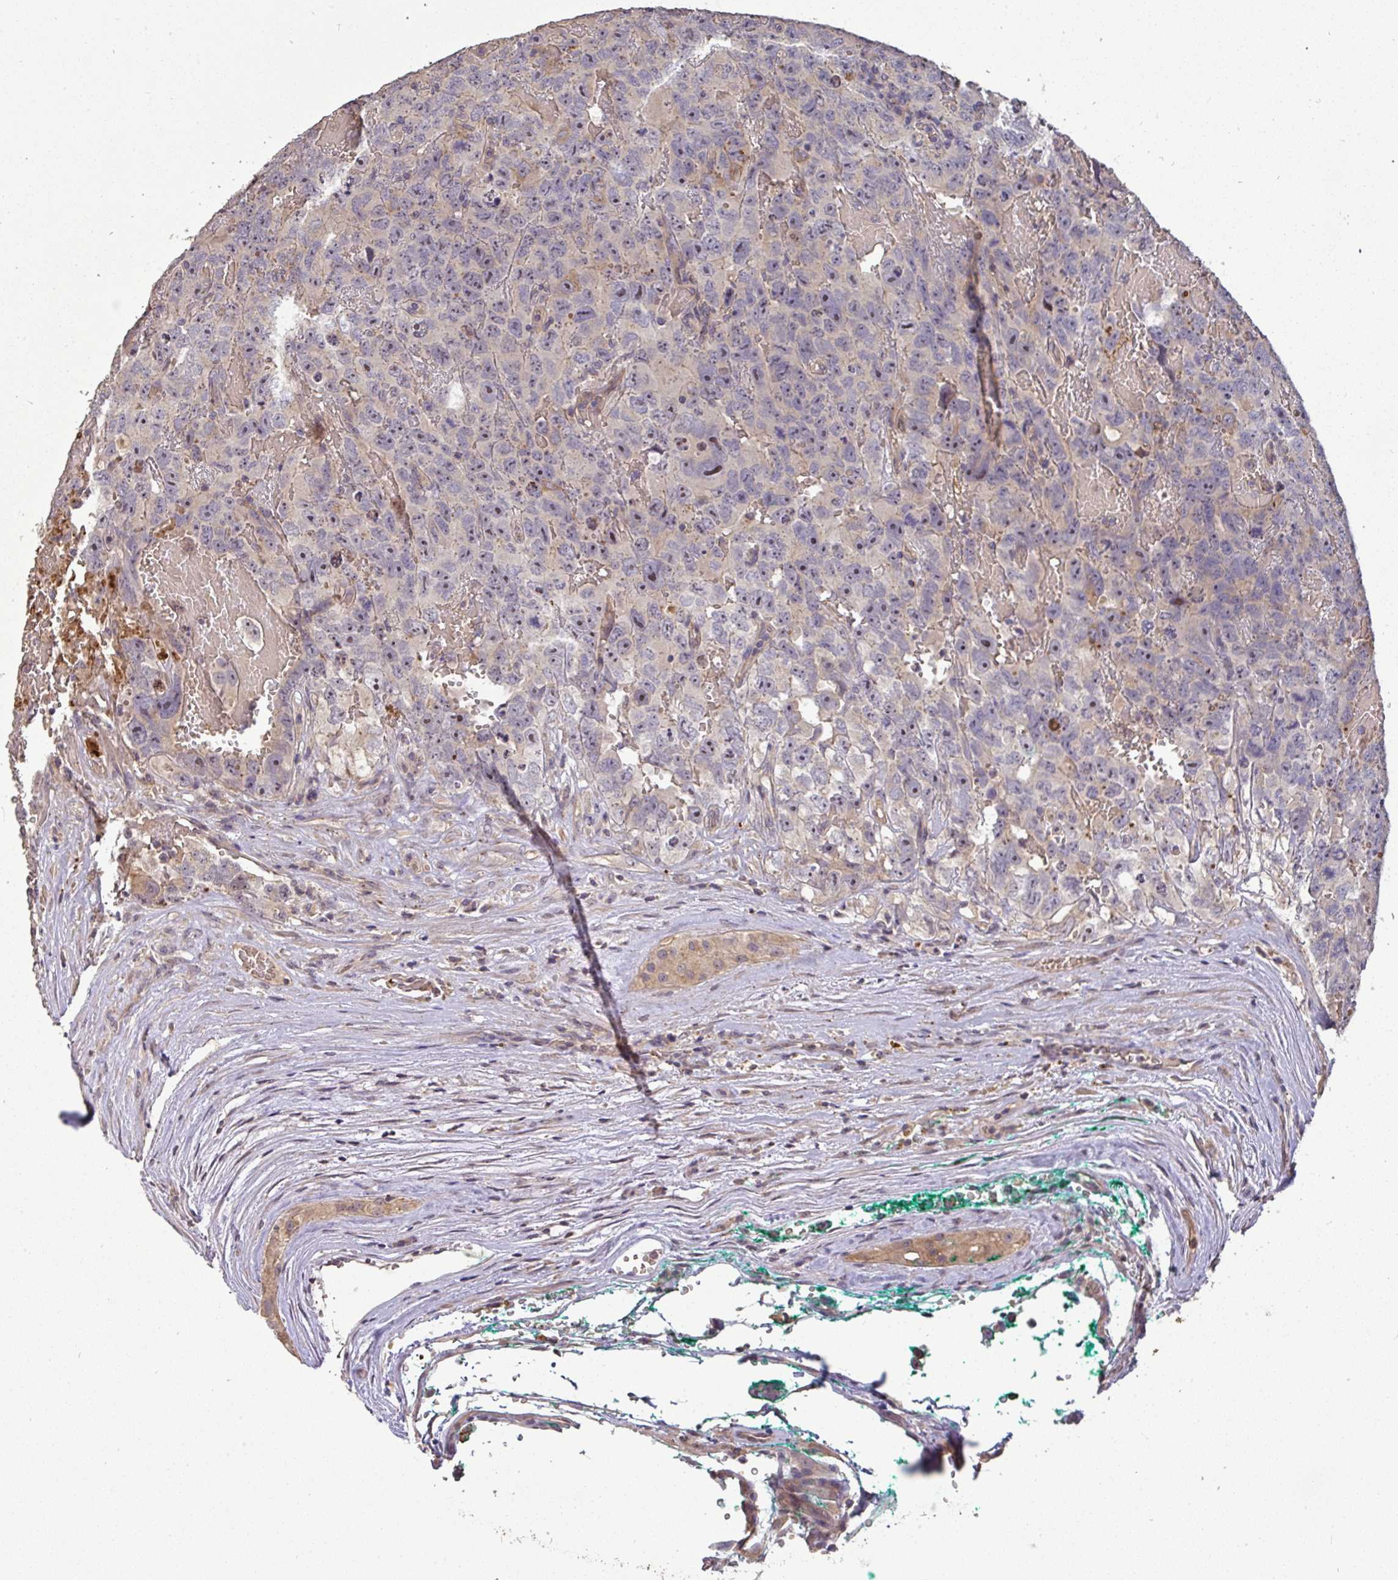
{"staining": {"intensity": "negative", "quantity": "none", "location": "none"}, "tissue": "testis cancer", "cell_type": "Tumor cells", "image_type": "cancer", "snomed": [{"axis": "morphology", "description": "Carcinoma, Embryonal, NOS"}, {"axis": "topography", "description": "Testis"}], "caption": "Testis cancer (embryonal carcinoma) was stained to show a protein in brown. There is no significant positivity in tumor cells.", "gene": "C1QTNF9B", "patient": {"sex": "male", "age": 45}}